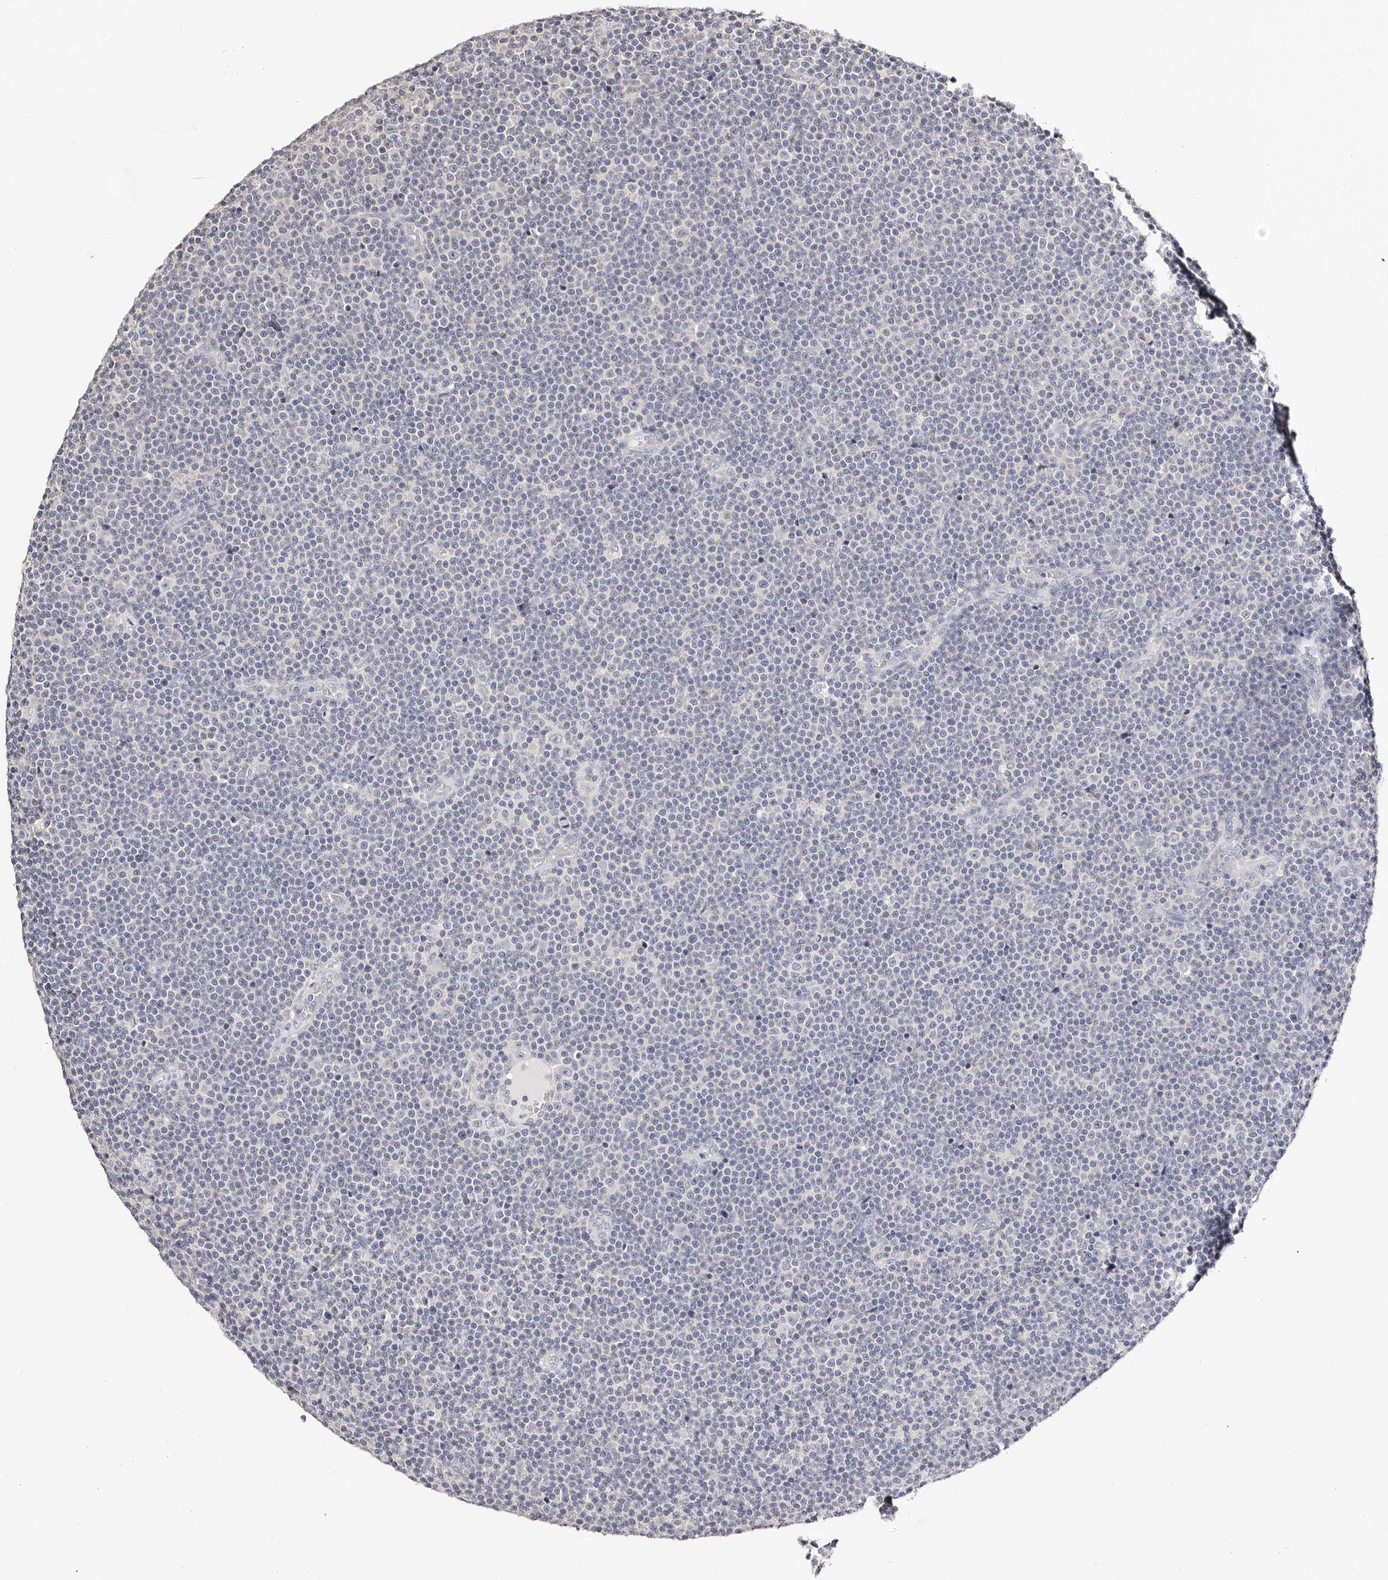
{"staining": {"intensity": "negative", "quantity": "none", "location": "none"}, "tissue": "lymphoma", "cell_type": "Tumor cells", "image_type": "cancer", "snomed": [{"axis": "morphology", "description": "Malignant lymphoma, non-Hodgkin's type, Low grade"}, {"axis": "topography", "description": "Lymph node"}], "caption": "This is a image of immunohistochemistry (IHC) staining of lymphoma, which shows no positivity in tumor cells.", "gene": "ROM1", "patient": {"sex": "female", "age": 67}}